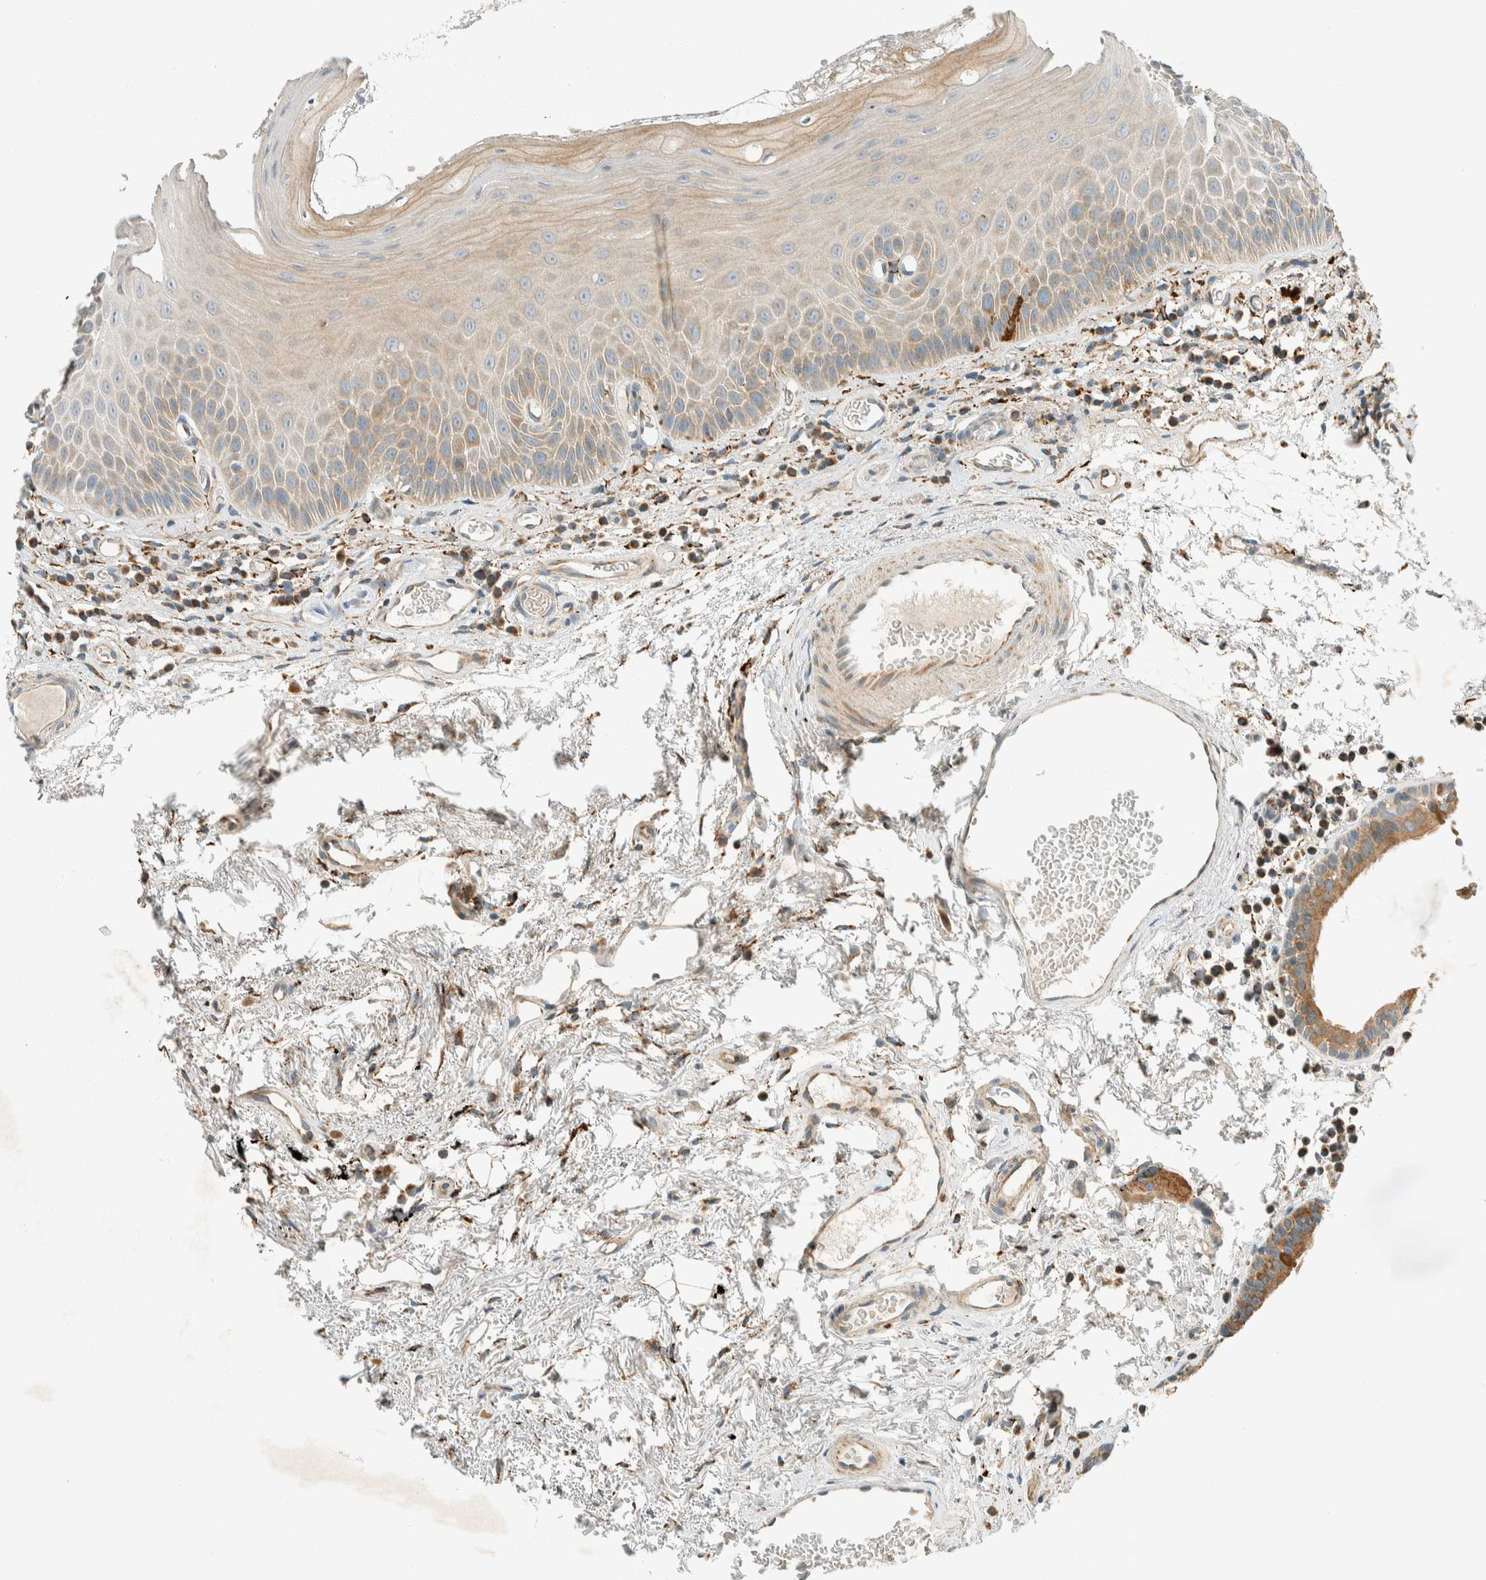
{"staining": {"intensity": "weak", "quantity": "25%-75%", "location": "cytoplasmic/membranous"}, "tissue": "oral mucosa", "cell_type": "Squamous epithelial cells", "image_type": "normal", "snomed": [{"axis": "morphology", "description": "Normal tissue, NOS"}, {"axis": "topography", "description": "Skeletal muscle"}, {"axis": "topography", "description": "Oral tissue"}, {"axis": "topography", "description": "Peripheral nerve tissue"}], "caption": "Oral mucosa stained with immunohistochemistry exhibits weak cytoplasmic/membranous staining in approximately 25%-75% of squamous epithelial cells.", "gene": "SPAG5", "patient": {"sex": "female", "age": 84}}